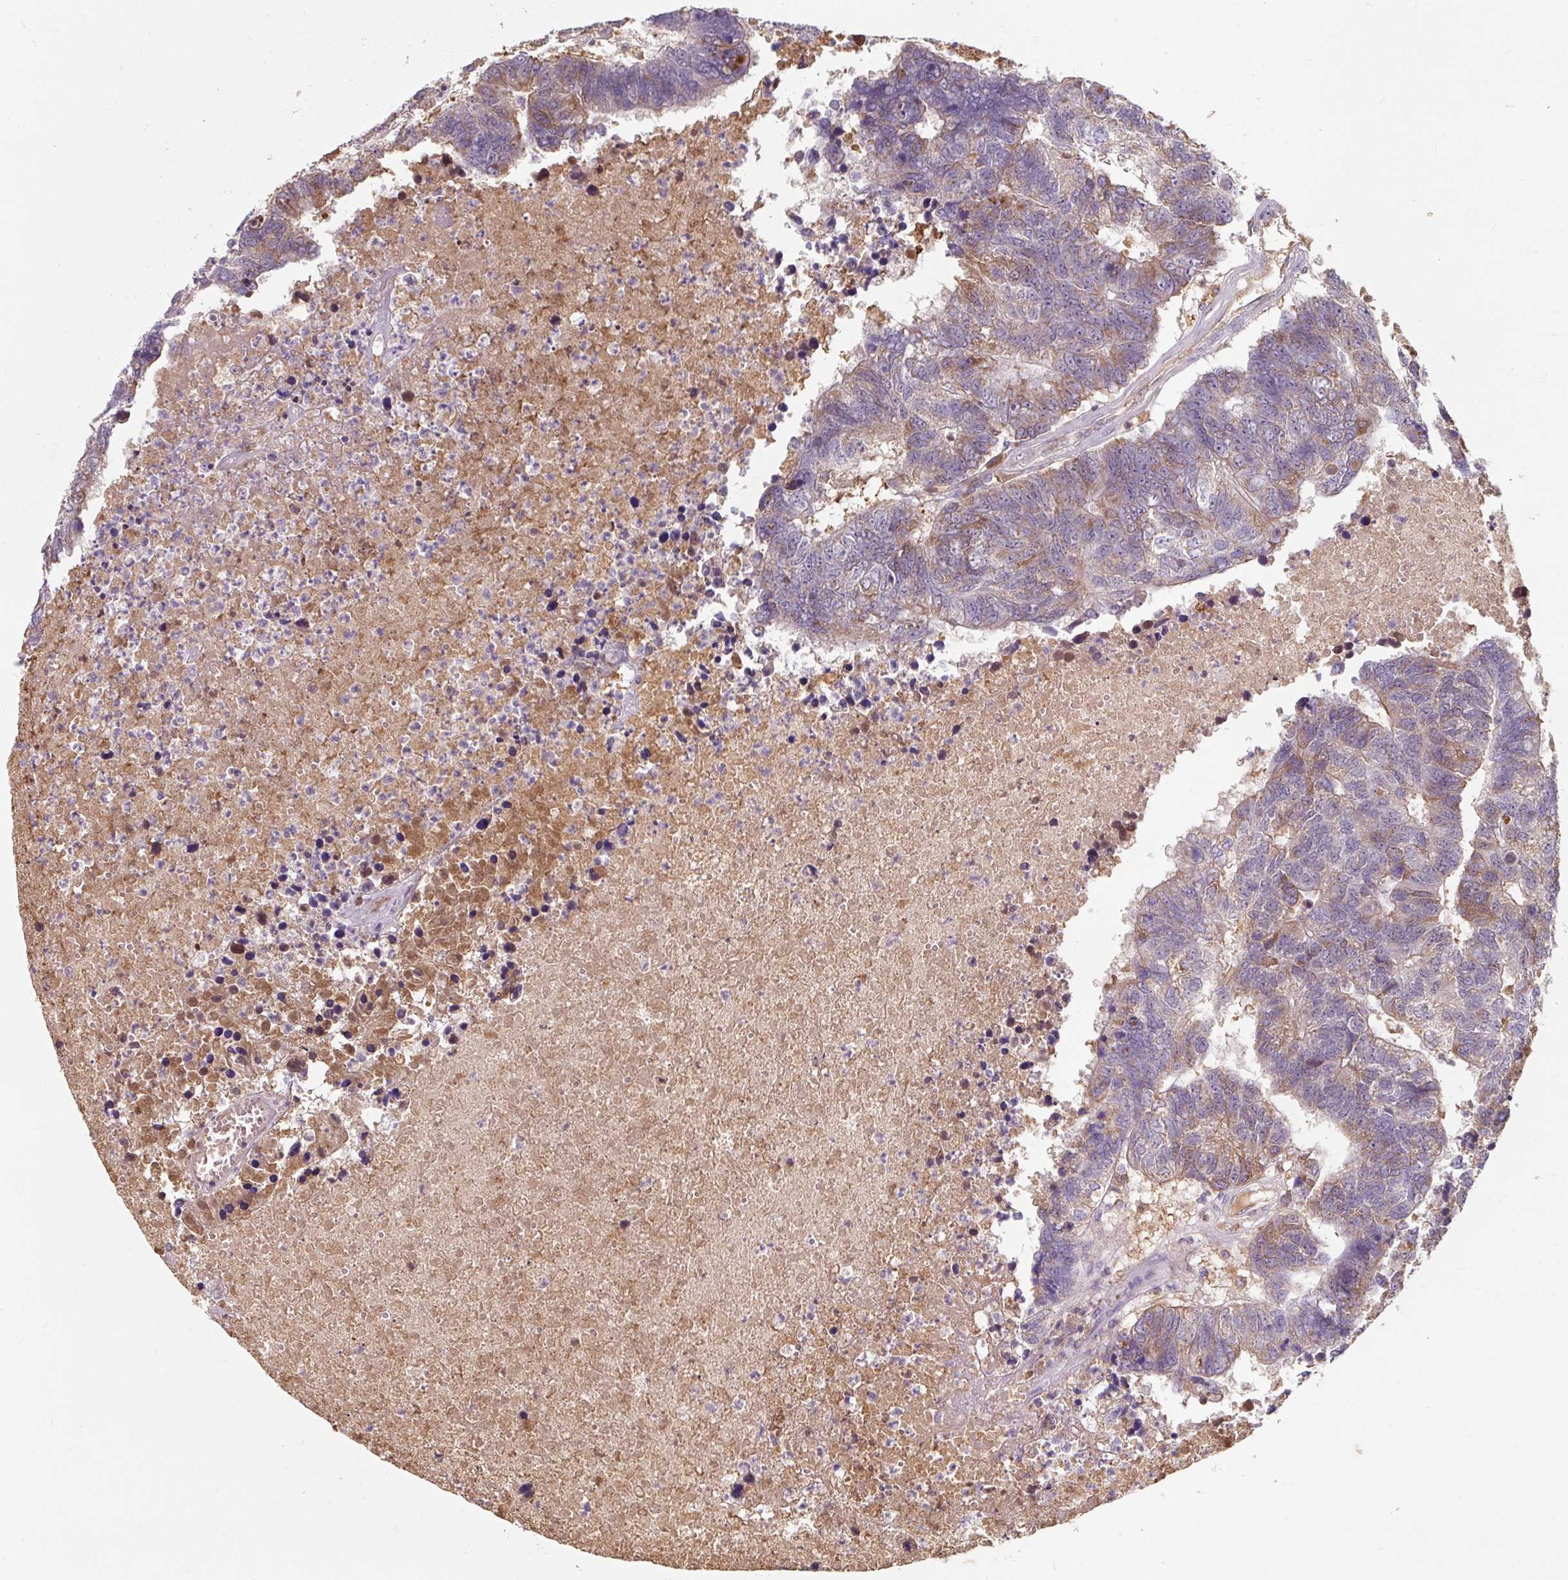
{"staining": {"intensity": "weak", "quantity": "<25%", "location": "cytoplasmic/membranous"}, "tissue": "colorectal cancer", "cell_type": "Tumor cells", "image_type": "cancer", "snomed": [{"axis": "morphology", "description": "Adenocarcinoma, NOS"}, {"axis": "topography", "description": "Colon"}], "caption": "The histopathology image exhibits no staining of tumor cells in colorectal cancer (adenocarcinoma). (Stains: DAB (3,3'-diaminobenzidine) immunohistochemistry with hematoxylin counter stain, Microscopy: brightfield microscopy at high magnification).", "gene": "TSEN54", "patient": {"sex": "female", "age": 48}}